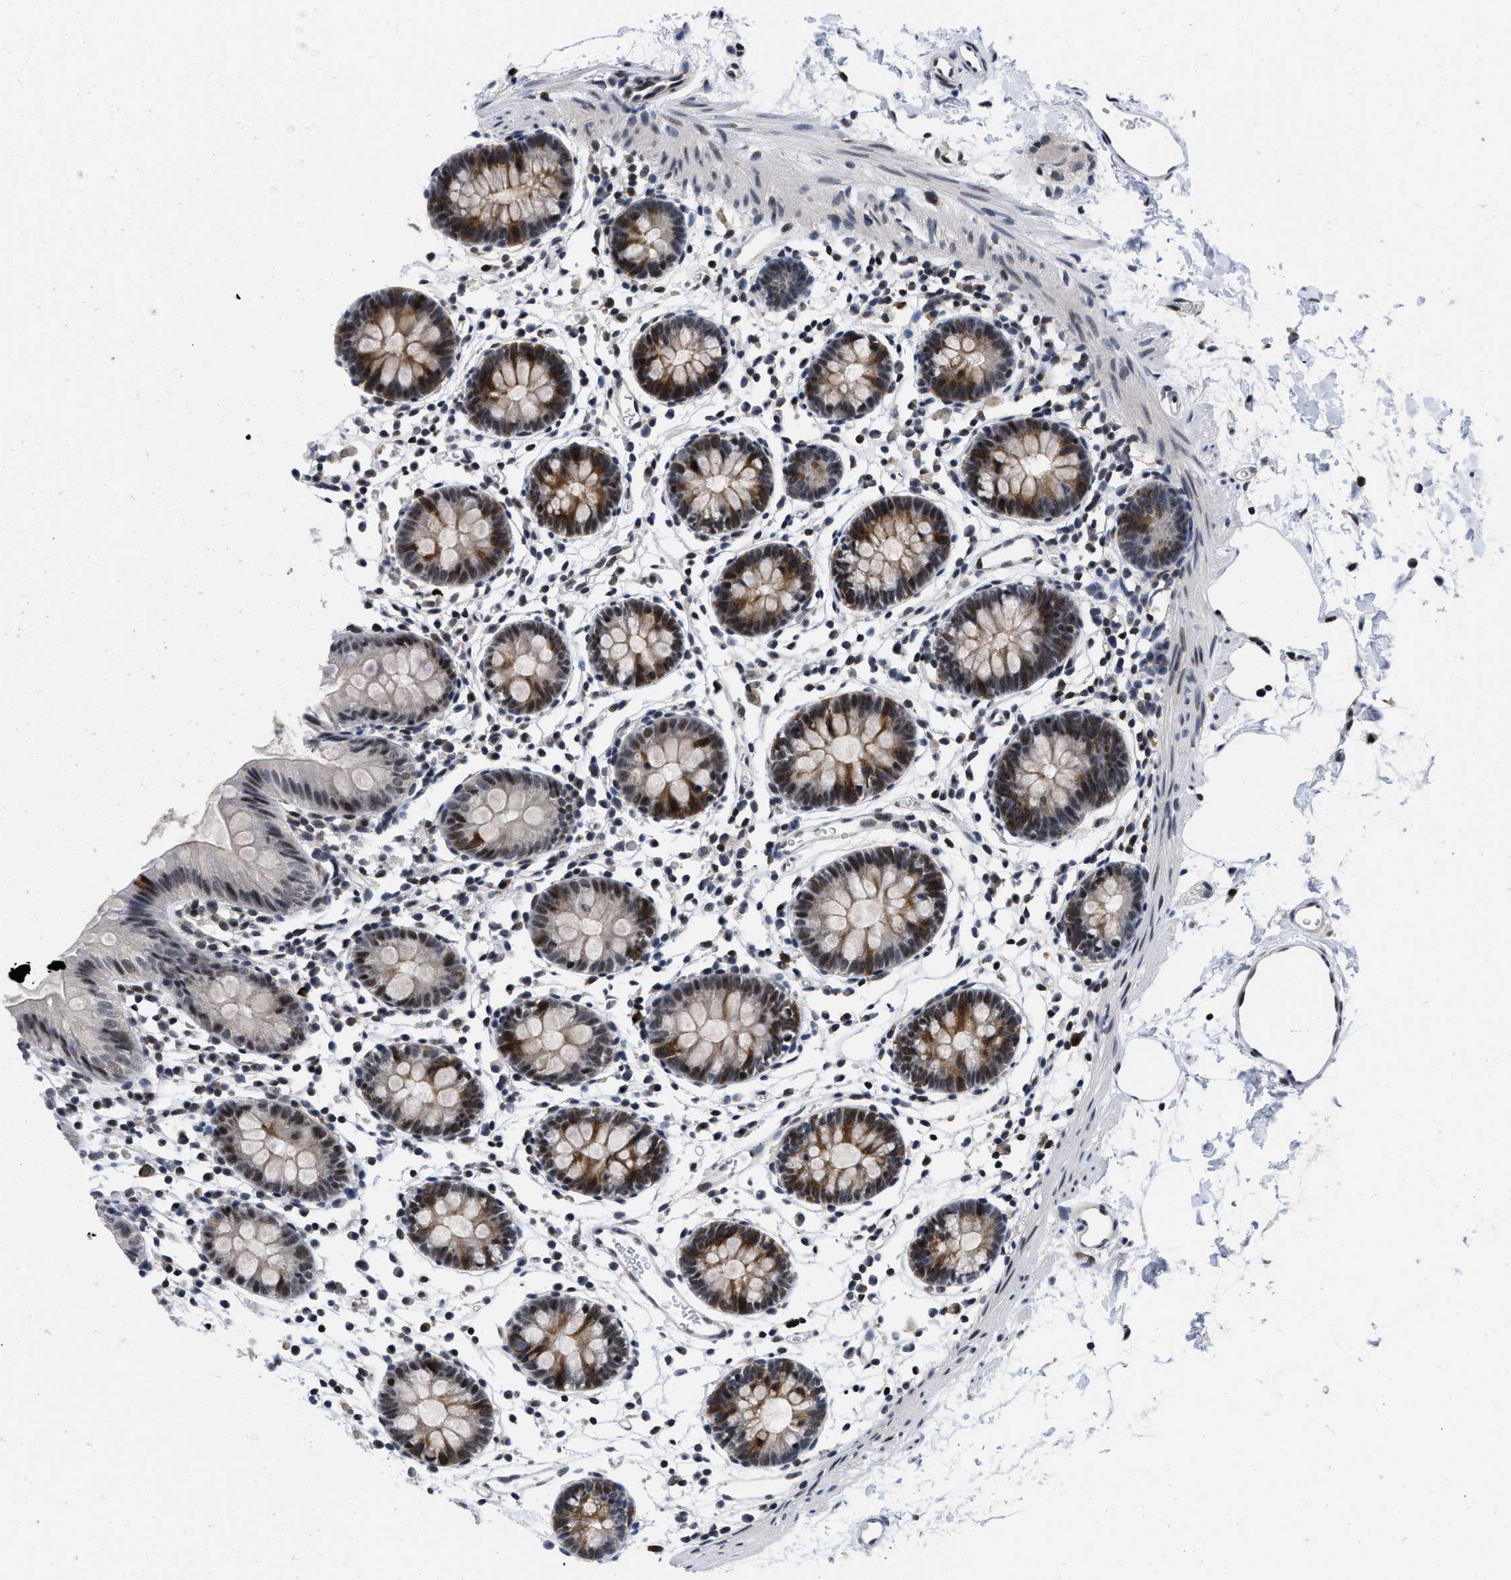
{"staining": {"intensity": "moderate", "quantity": "25%-75%", "location": "cytoplasmic/membranous,nuclear"}, "tissue": "colon", "cell_type": "Endothelial cells", "image_type": "normal", "snomed": [{"axis": "morphology", "description": "Normal tissue, NOS"}, {"axis": "topography", "description": "Colon"}], "caption": "Immunohistochemistry (IHC) (DAB (3,3'-diaminobenzidine)) staining of unremarkable colon displays moderate cytoplasmic/membranous,nuclear protein staining in about 25%-75% of endothelial cells. (Brightfield microscopy of DAB IHC at high magnification).", "gene": "HIF1A", "patient": {"sex": "male", "age": 14}}